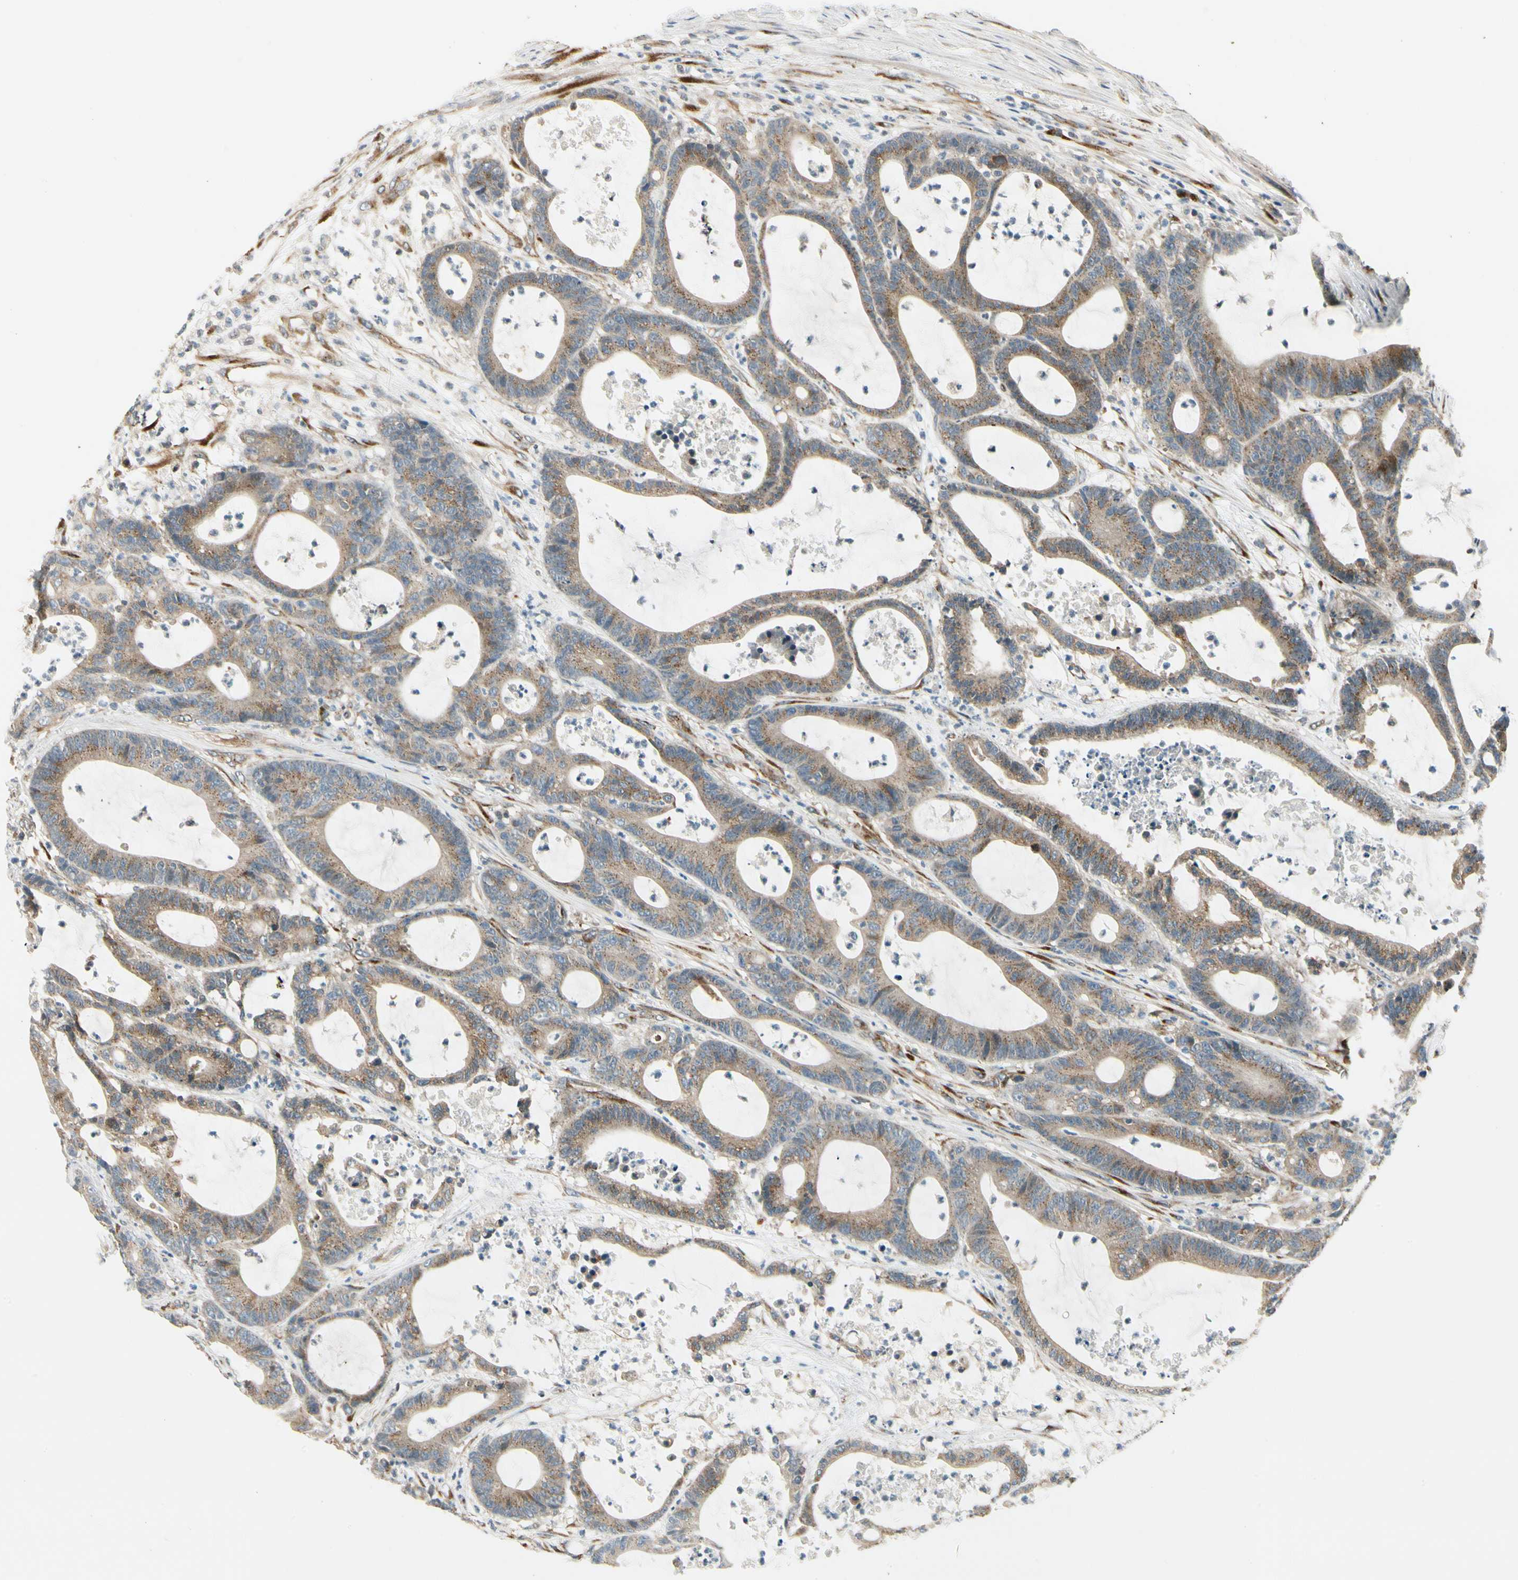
{"staining": {"intensity": "moderate", "quantity": ">75%", "location": "cytoplasmic/membranous"}, "tissue": "colorectal cancer", "cell_type": "Tumor cells", "image_type": "cancer", "snomed": [{"axis": "morphology", "description": "Adenocarcinoma, NOS"}, {"axis": "topography", "description": "Colon"}], "caption": "This photomicrograph demonstrates colorectal cancer stained with immunohistochemistry to label a protein in brown. The cytoplasmic/membranous of tumor cells show moderate positivity for the protein. Nuclei are counter-stained blue.", "gene": "MANSC1", "patient": {"sex": "female", "age": 84}}